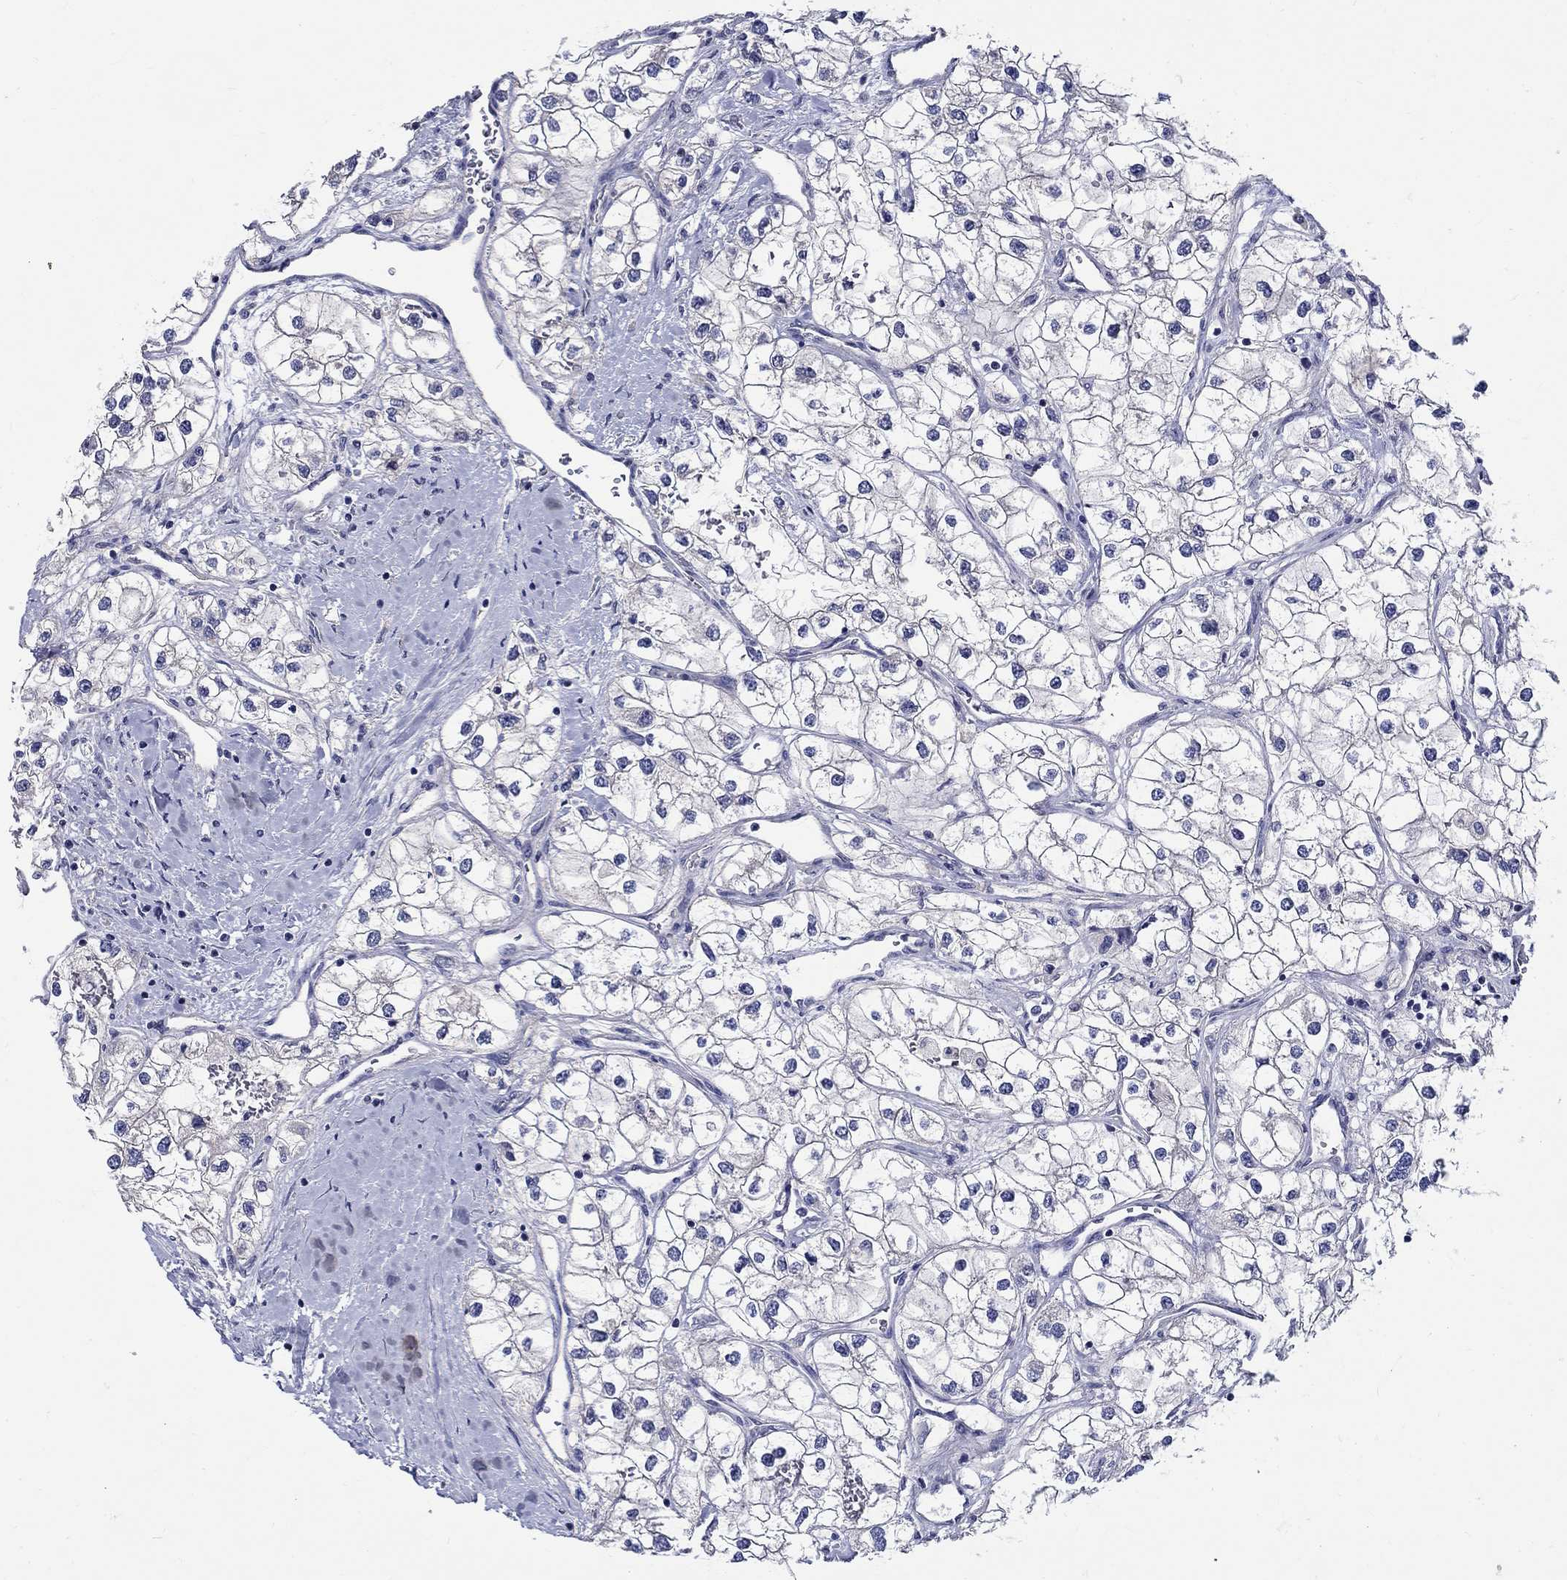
{"staining": {"intensity": "negative", "quantity": "none", "location": "none"}, "tissue": "renal cancer", "cell_type": "Tumor cells", "image_type": "cancer", "snomed": [{"axis": "morphology", "description": "Adenocarcinoma, NOS"}, {"axis": "topography", "description": "Kidney"}], "caption": "Immunohistochemistry (IHC) of renal cancer exhibits no positivity in tumor cells.", "gene": "SLC30A3", "patient": {"sex": "male", "age": 59}}